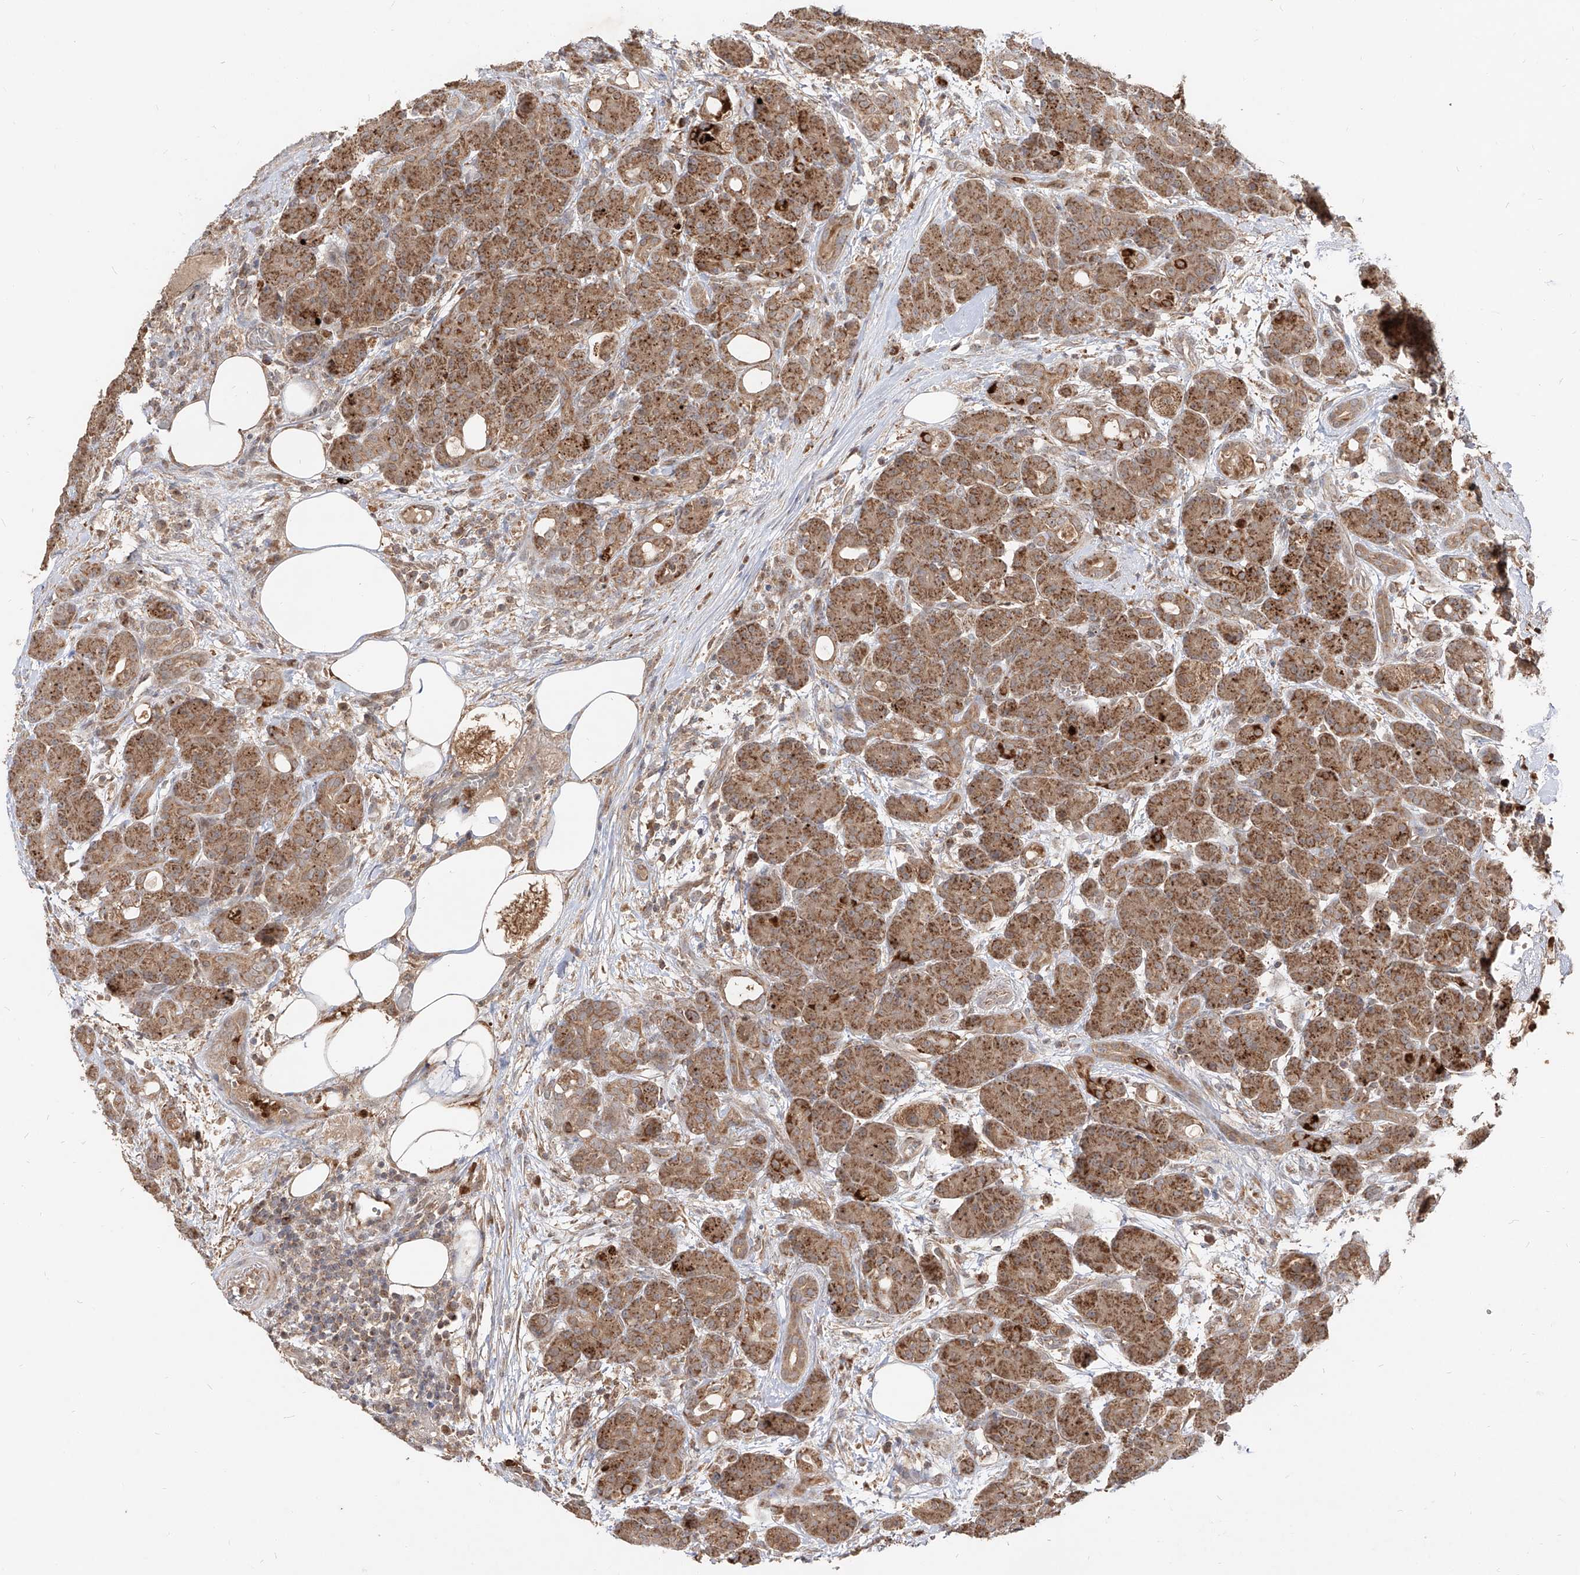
{"staining": {"intensity": "strong", "quantity": ">75%", "location": "cytoplasmic/membranous"}, "tissue": "pancreas", "cell_type": "Exocrine glandular cells", "image_type": "normal", "snomed": [{"axis": "morphology", "description": "Normal tissue, NOS"}, {"axis": "topography", "description": "Pancreas"}], "caption": "Pancreas stained for a protein (brown) exhibits strong cytoplasmic/membranous positive positivity in approximately >75% of exocrine glandular cells.", "gene": "AIM2", "patient": {"sex": "male", "age": 63}}